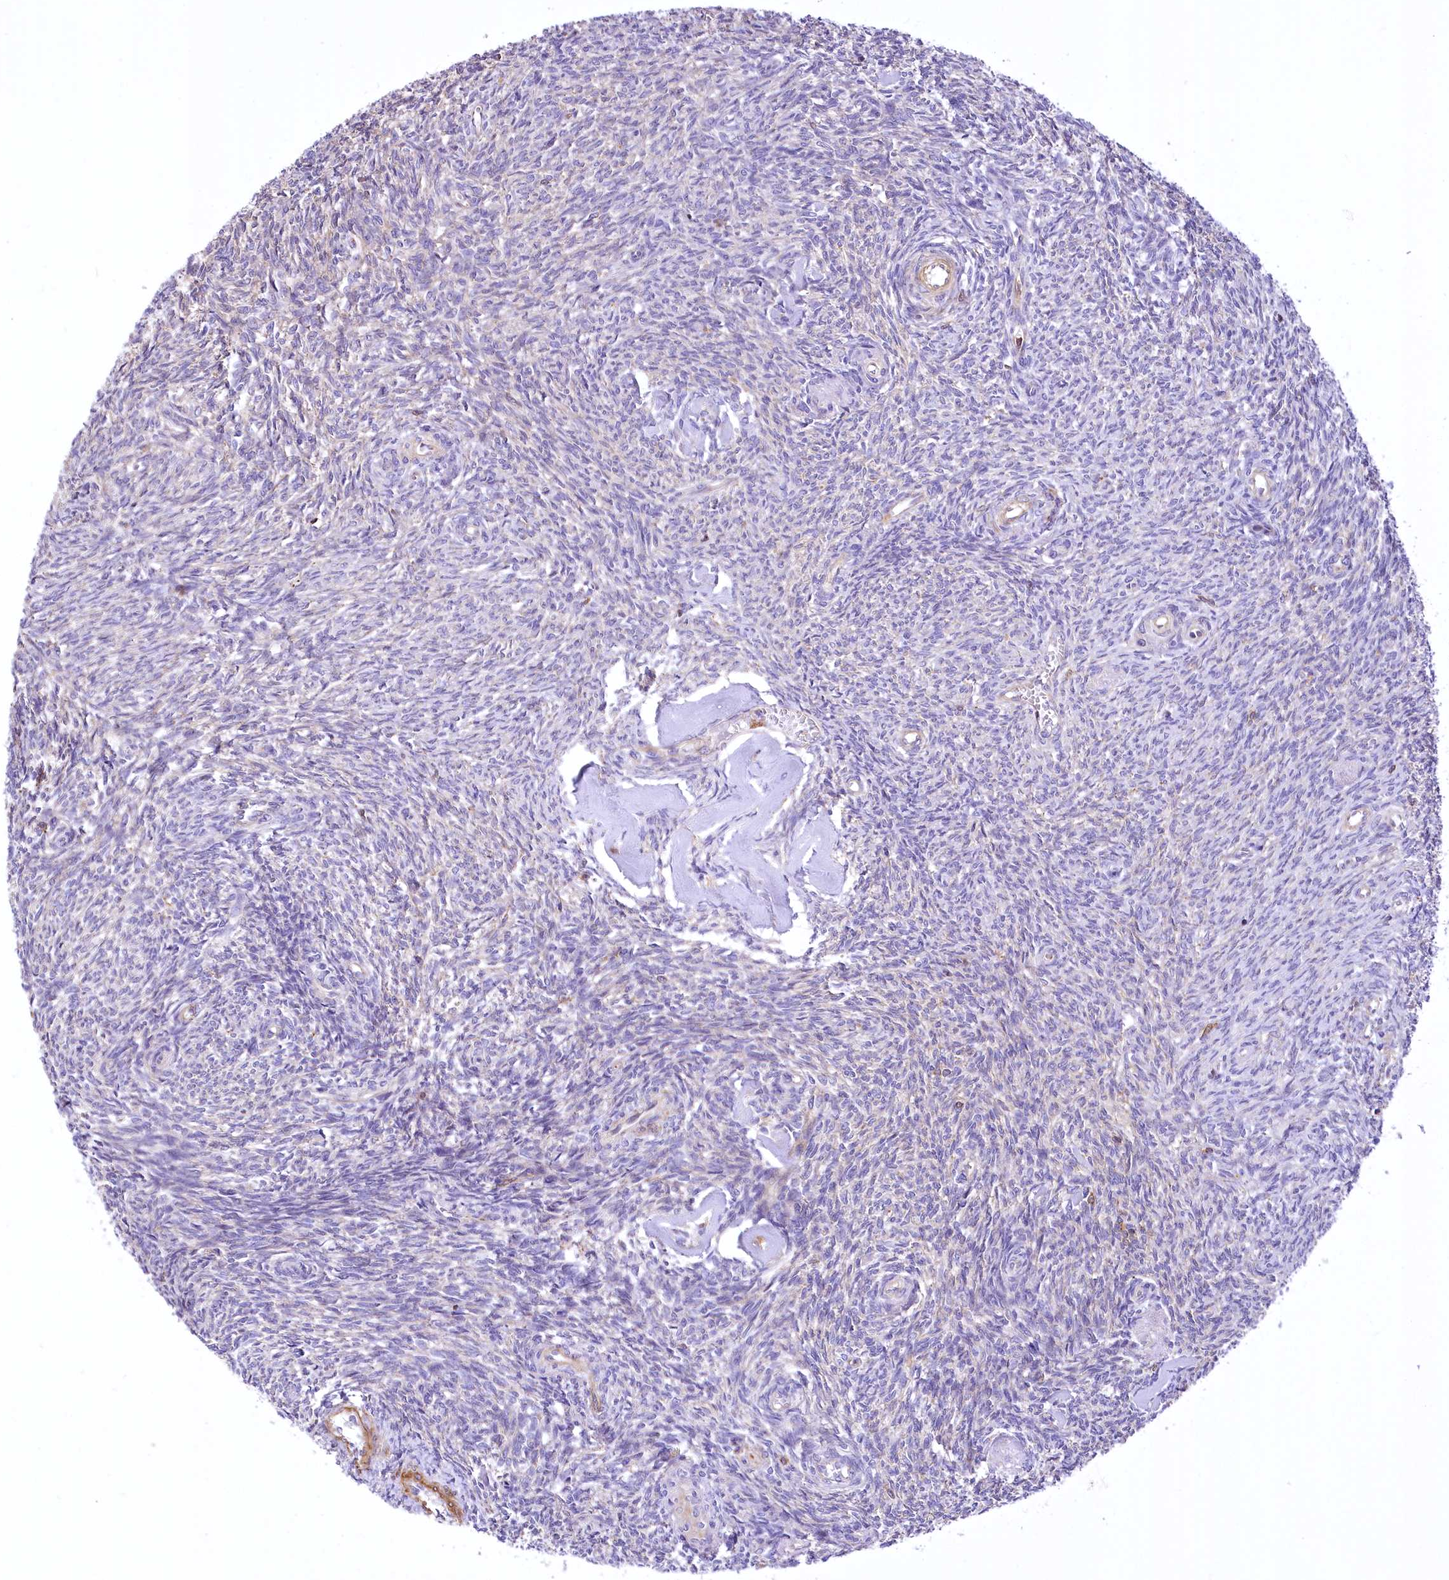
{"staining": {"intensity": "weak", "quantity": "<25%", "location": "cytoplasmic/membranous"}, "tissue": "ovary", "cell_type": "Ovarian stroma cells", "image_type": "normal", "snomed": [{"axis": "morphology", "description": "Normal tissue, NOS"}, {"axis": "topography", "description": "Ovary"}], "caption": "Ovarian stroma cells show no significant protein staining in benign ovary. (DAB immunohistochemistry, high magnification).", "gene": "DPP3", "patient": {"sex": "female", "age": 44}}